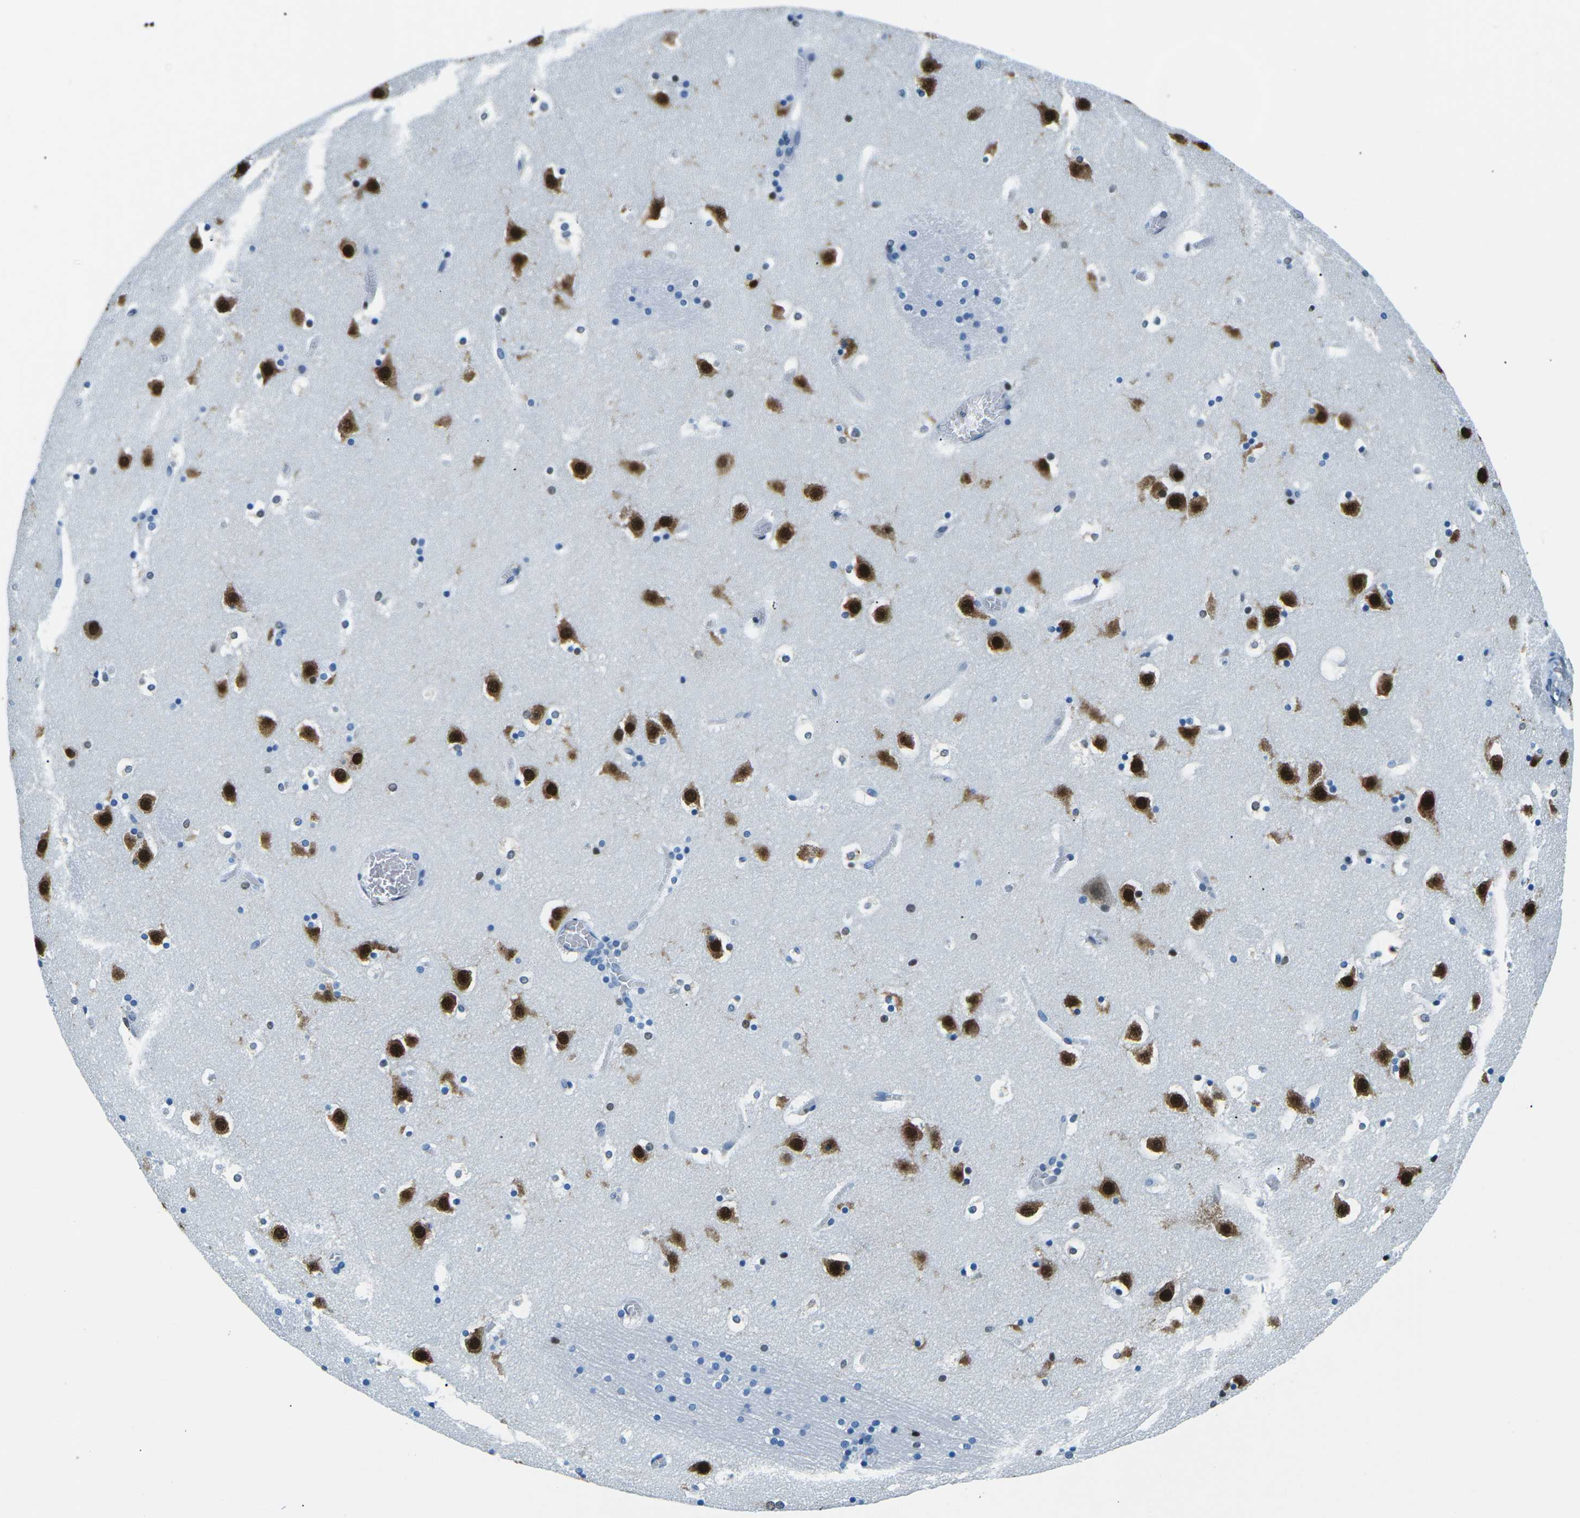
{"staining": {"intensity": "moderate", "quantity": "<25%", "location": "cytoplasmic/membranous,nuclear"}, "tissue": "caudate", "cell_type": "Glial cells", "image_type": "normal", "snomed": [{"axis": "morphology", "description": "Normal tissue, NOS"}, {"axis": "topography", "description": "Lateral ventricle wall"}], "caption": "A photomicrograph of caudate stained for a protein shows moderate cytoplasmic/membranous,nuclear brown staining in glial cells.", "gene": "CELF2", "patient": {"sex": "male", "age": 45}}